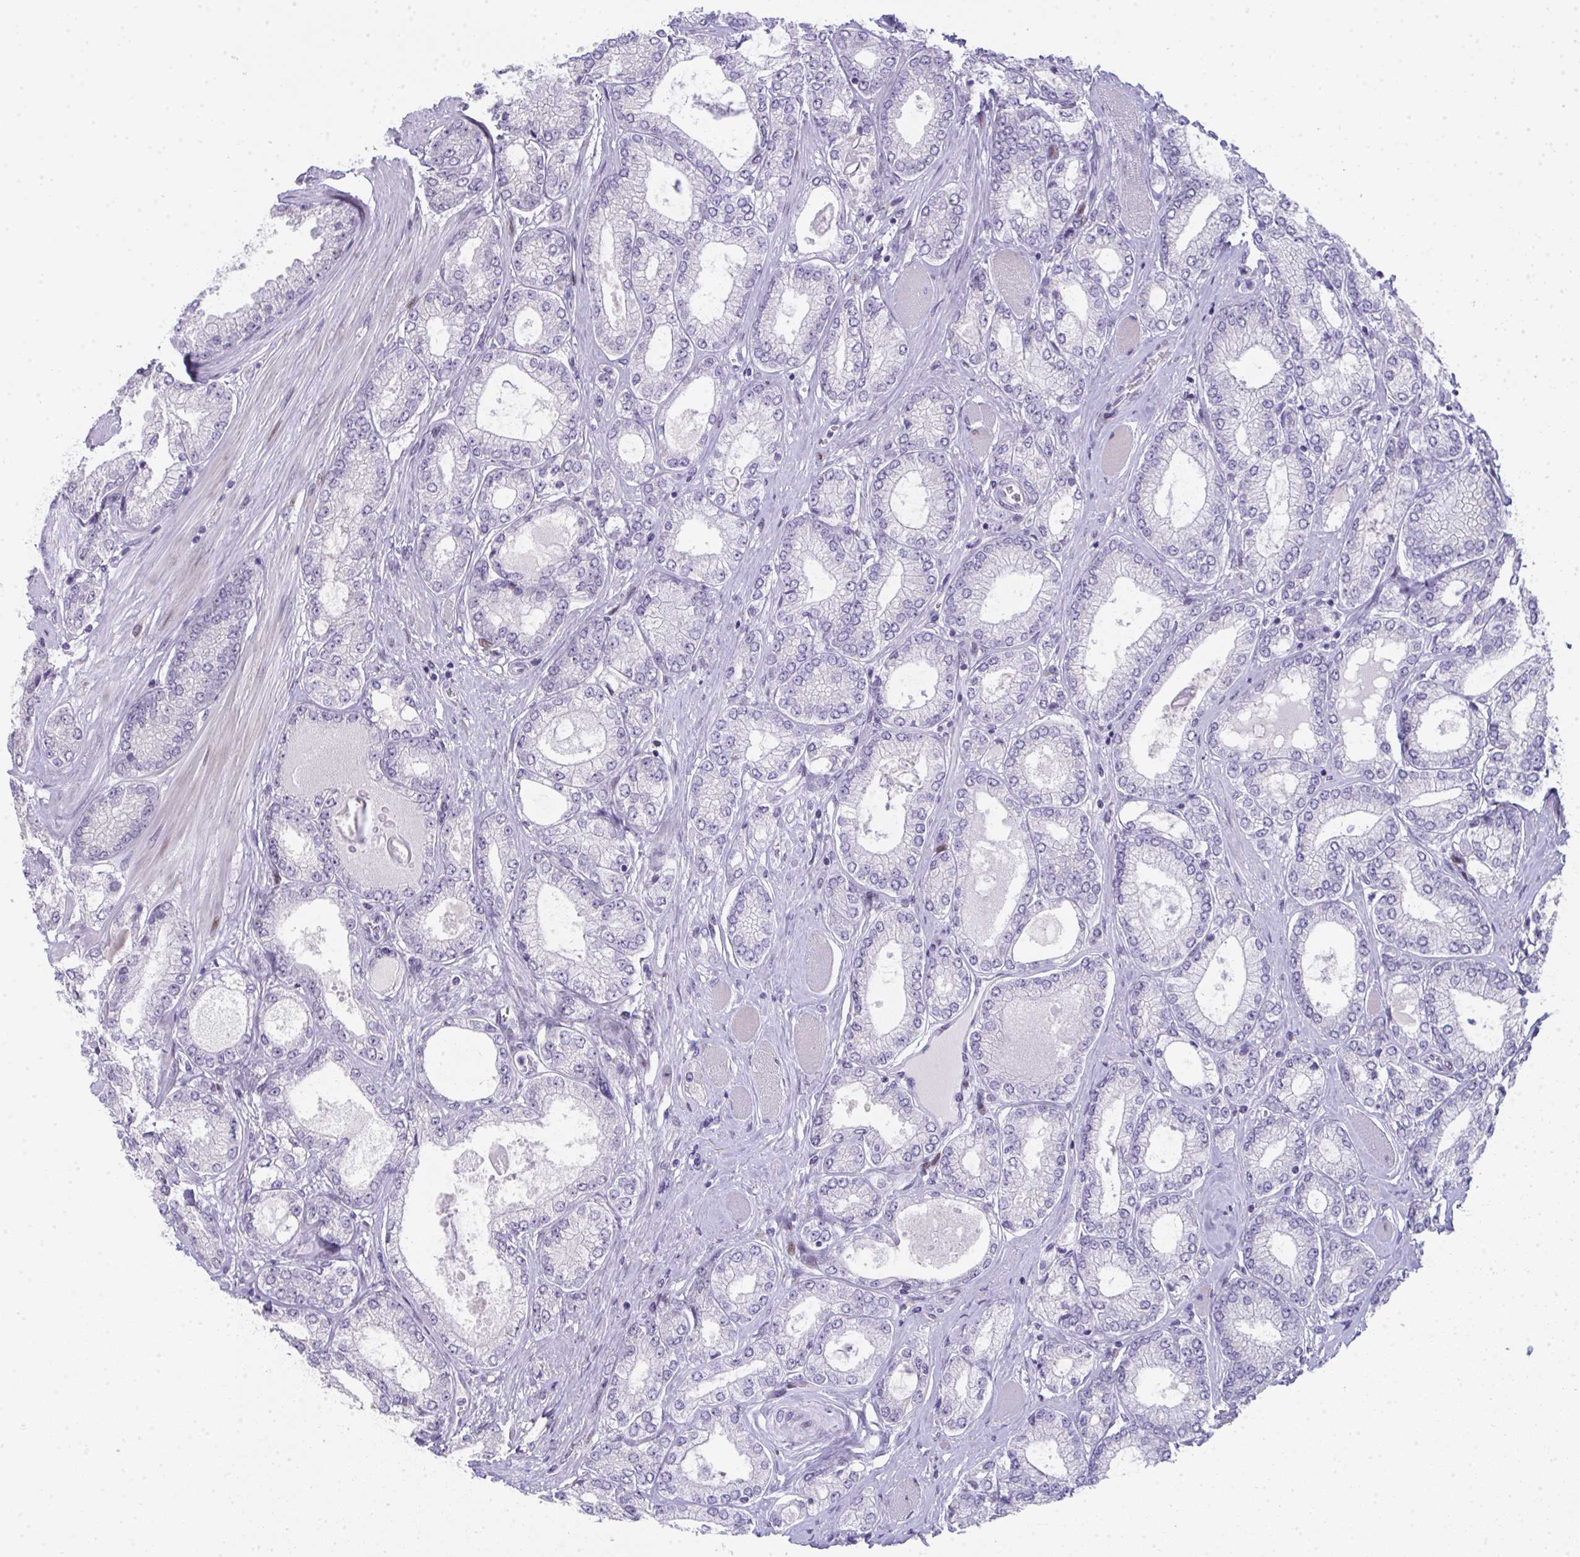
{"staining": {"intensity": "negative", "quantity": "none", "location": "none"}, "tissue": "prostate cancer", "cell_type": "Tumor cells", "image_type": "cancer", "snomed": [{"axis": "morphology", "description": "Adenocarcinoma, High grade"}, {"axis": "topography", "description": "Prostate"}], "caption": "Image shows no protein positivity in tumor cells of prostate cancer (high-grade adenocarcinoma) tissue.", "gene": "GALNT16", "patient": {"sex": "male", "age": 68}}